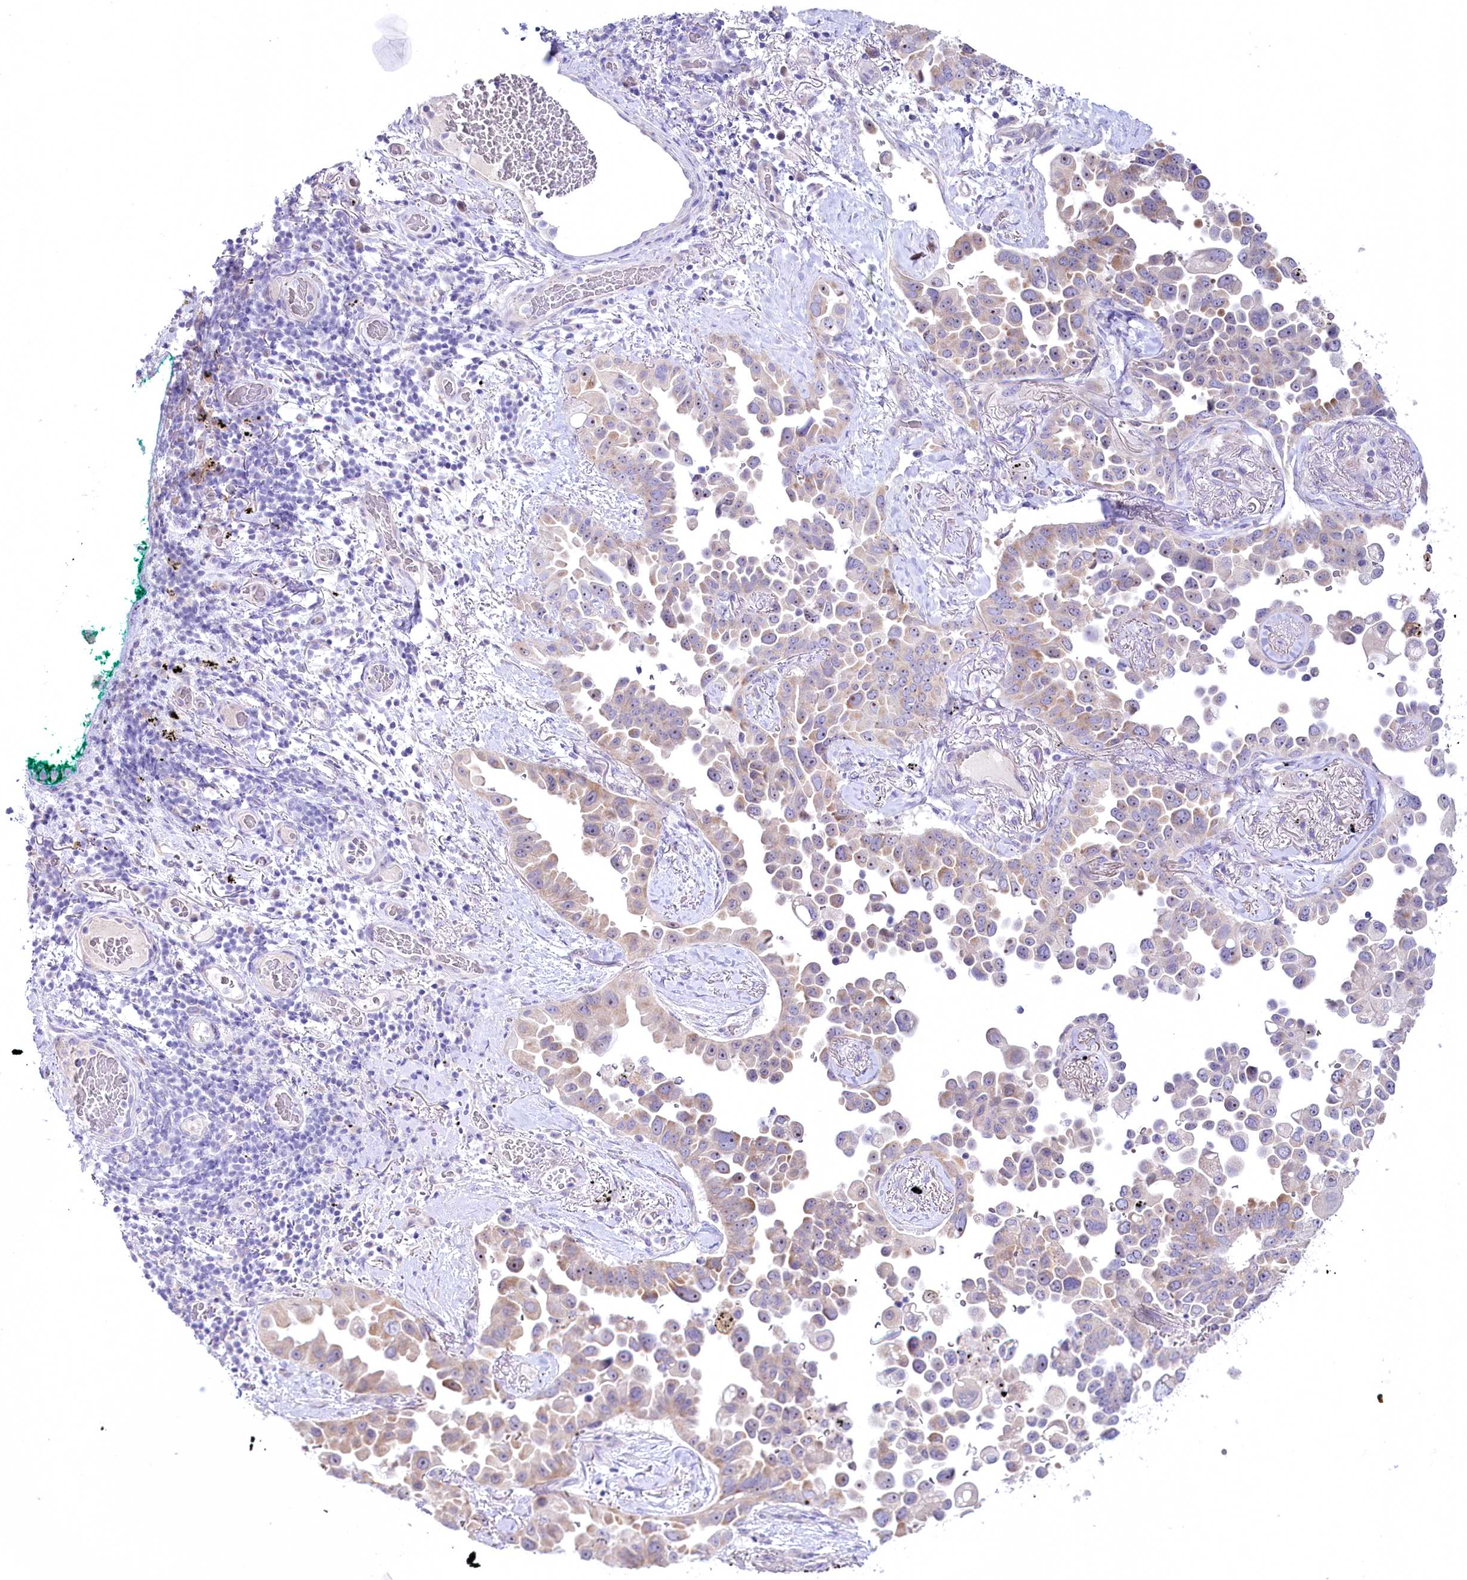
{"staining": {"intensity": "weak", "quantity": "25%-75%", "location": "cytoplasmic/membranous"}, "tissue": "lung cancer", "cell_type": "Tumor cells", "image_type": "cancer", "snomed": [{"axis": "morphology", "description": "Adenocarcinoma, NOS"}, {"axis": "topography", "description": "Lung"}], "caption": "Lung adenocarcinoma stained with immunohistochemistry exhibits weak cytoplasmic/membranous expression in about 25%-75% of tumor cells.", "gene": "MYOZ1", "patient": {"sex": "female", "age": 67}}